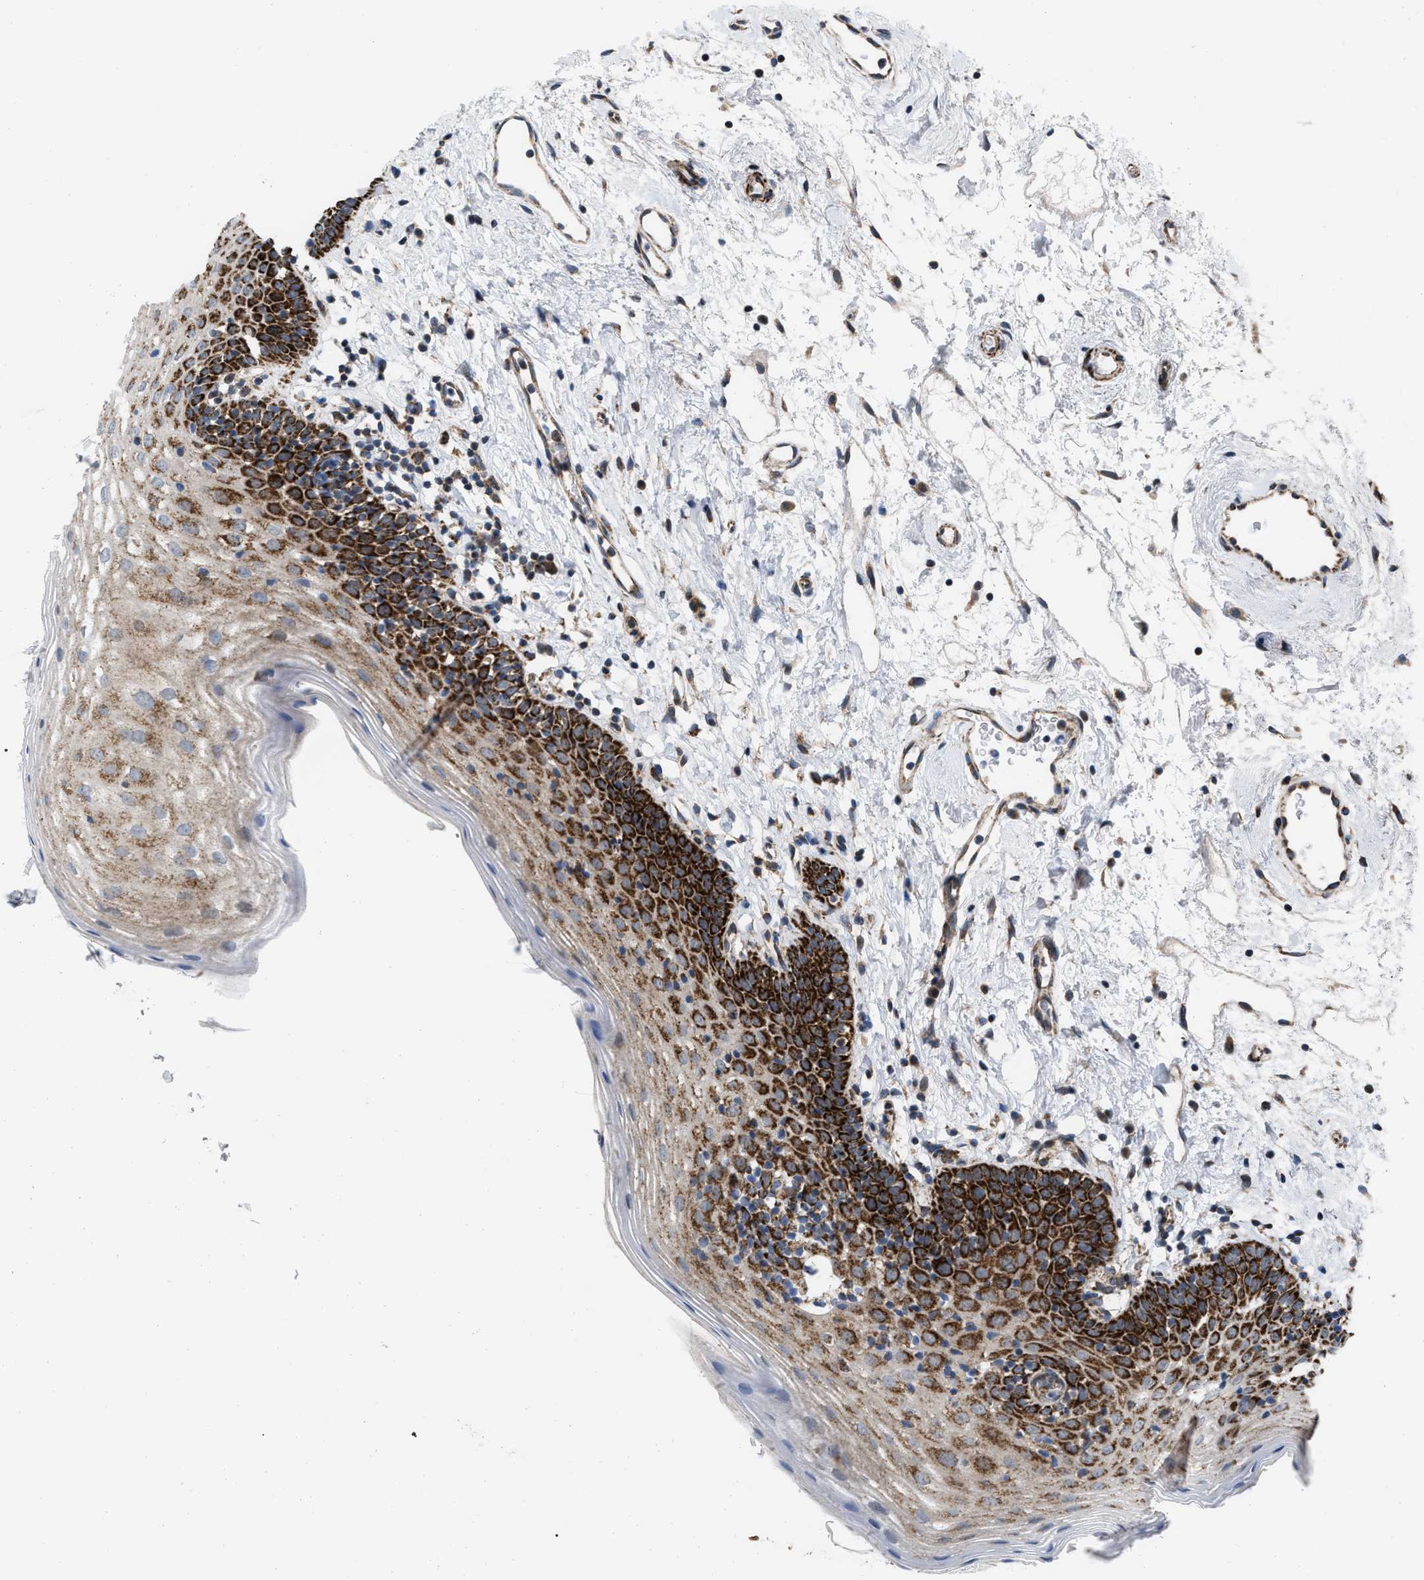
{"staining": {"intensity": "strong", "quantity": ">75%", "location": "cytoplasmic/membranous"}, "tissue": "oral mucosa", "cell_type": "Squamous epithelial cells", "image_type": "normal", "snomed": [{"axis": "morphology", "description": "Normal tissue, NOS"}, {"axis": "topography", "description": "Oral tissue"}], "caption": "Protein expression analysis of unremarkable oral mucosa exhibits strong cytoplasmic/membranous expression in approximately >75% of squamous epithelial cells.", "gene": "AKAP1", "patient": {"sex": "male", "age": 66}}